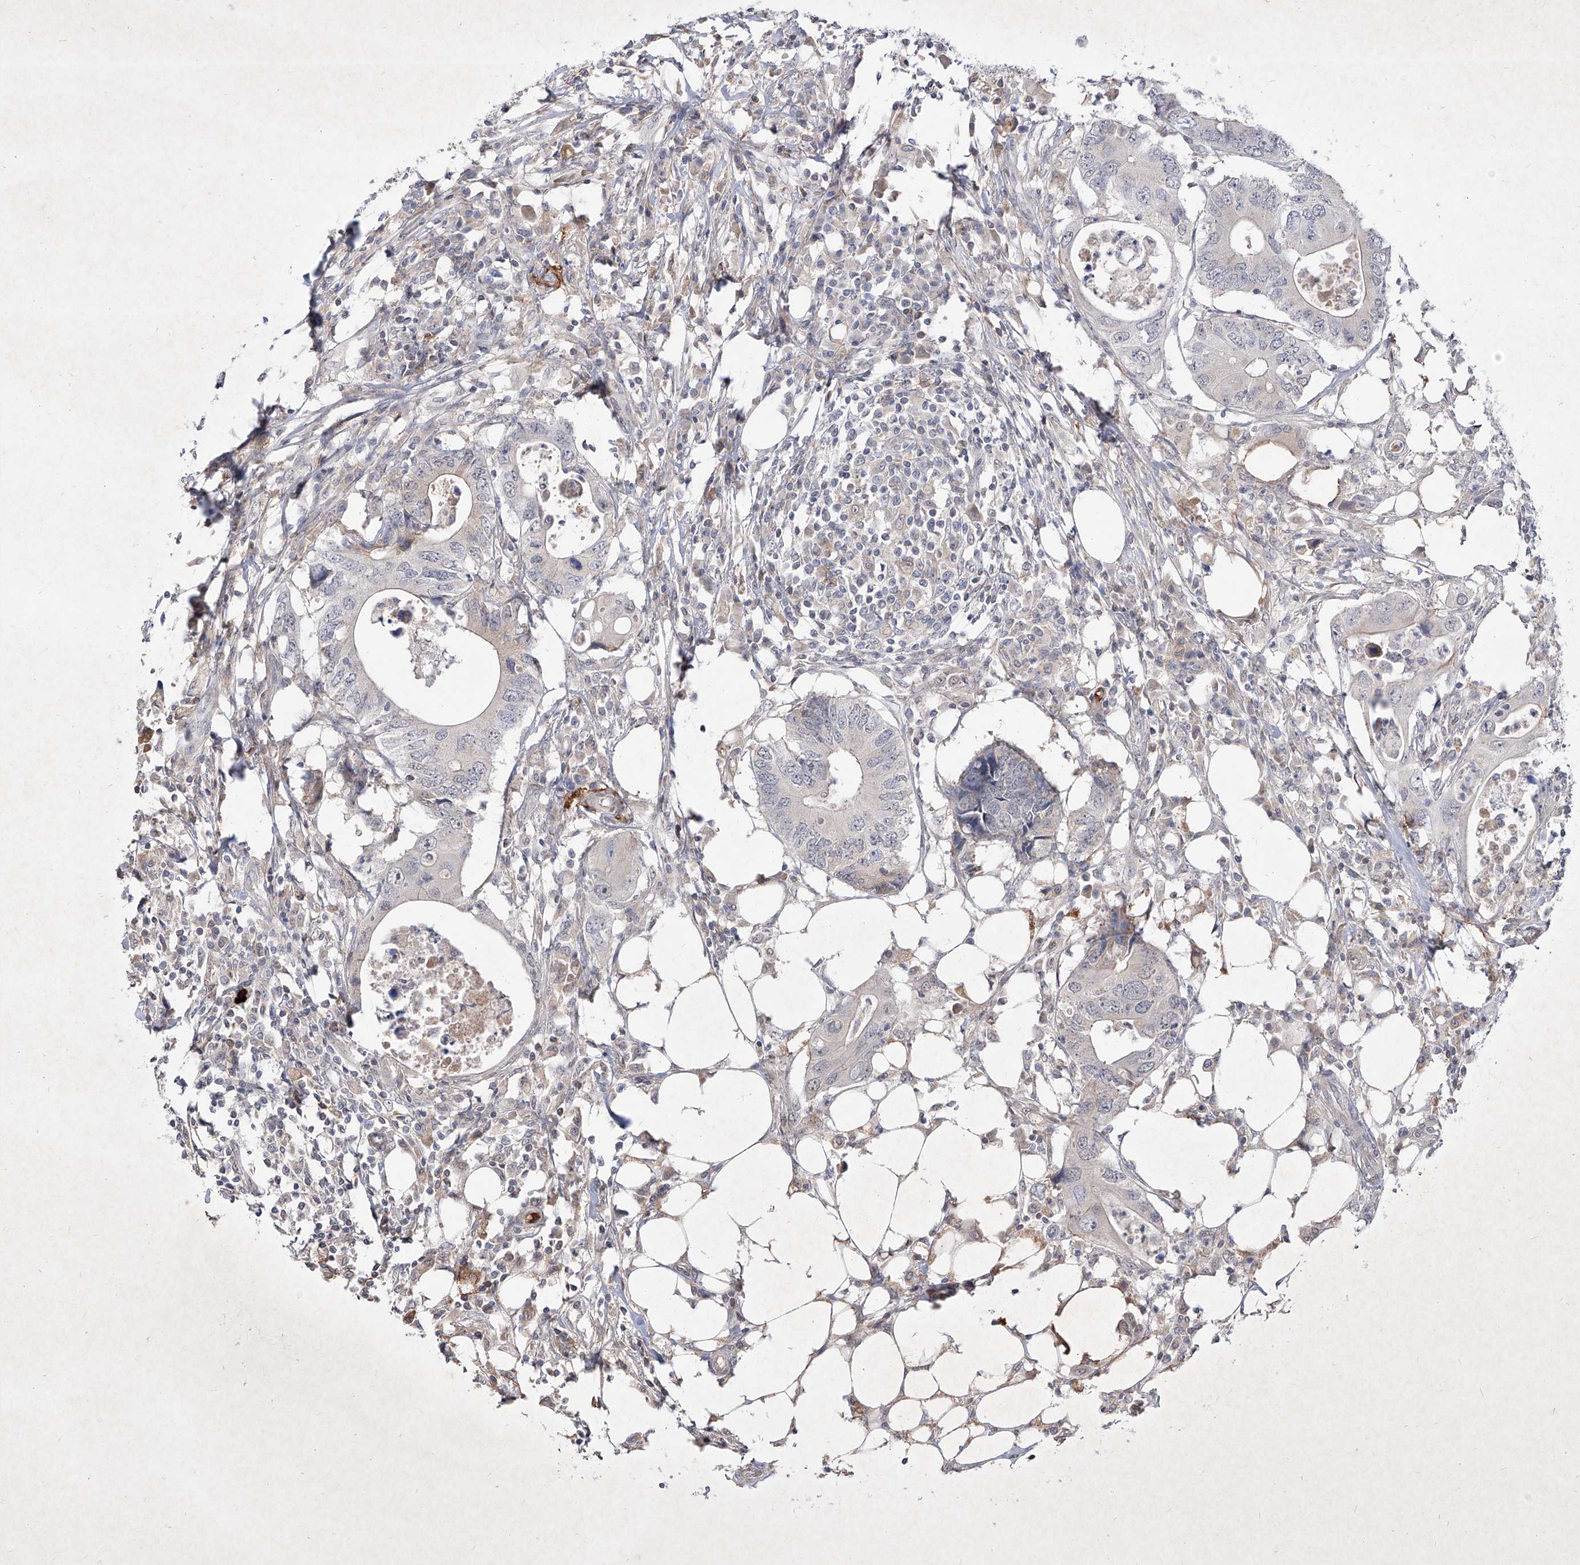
{"staining": {"intensity": "negative", "quantity": "none", "location": "none"}, "tissue": "colorectal cancer", "cell_type": "Tumor cells", "image_type": "cancer", "snomed": [{"axis": "morphology", "description": "Adenocarcinoma, NOS"}, {"axis": "topography", "description": "Colon"}], "caption": "High power microscopy image of an IHC micrograph of colorectal adenocarcinoma, revealing no significant expression in tumor cells.", "gene": "C4A", "patient": {"sex": "male", "age": 71}}